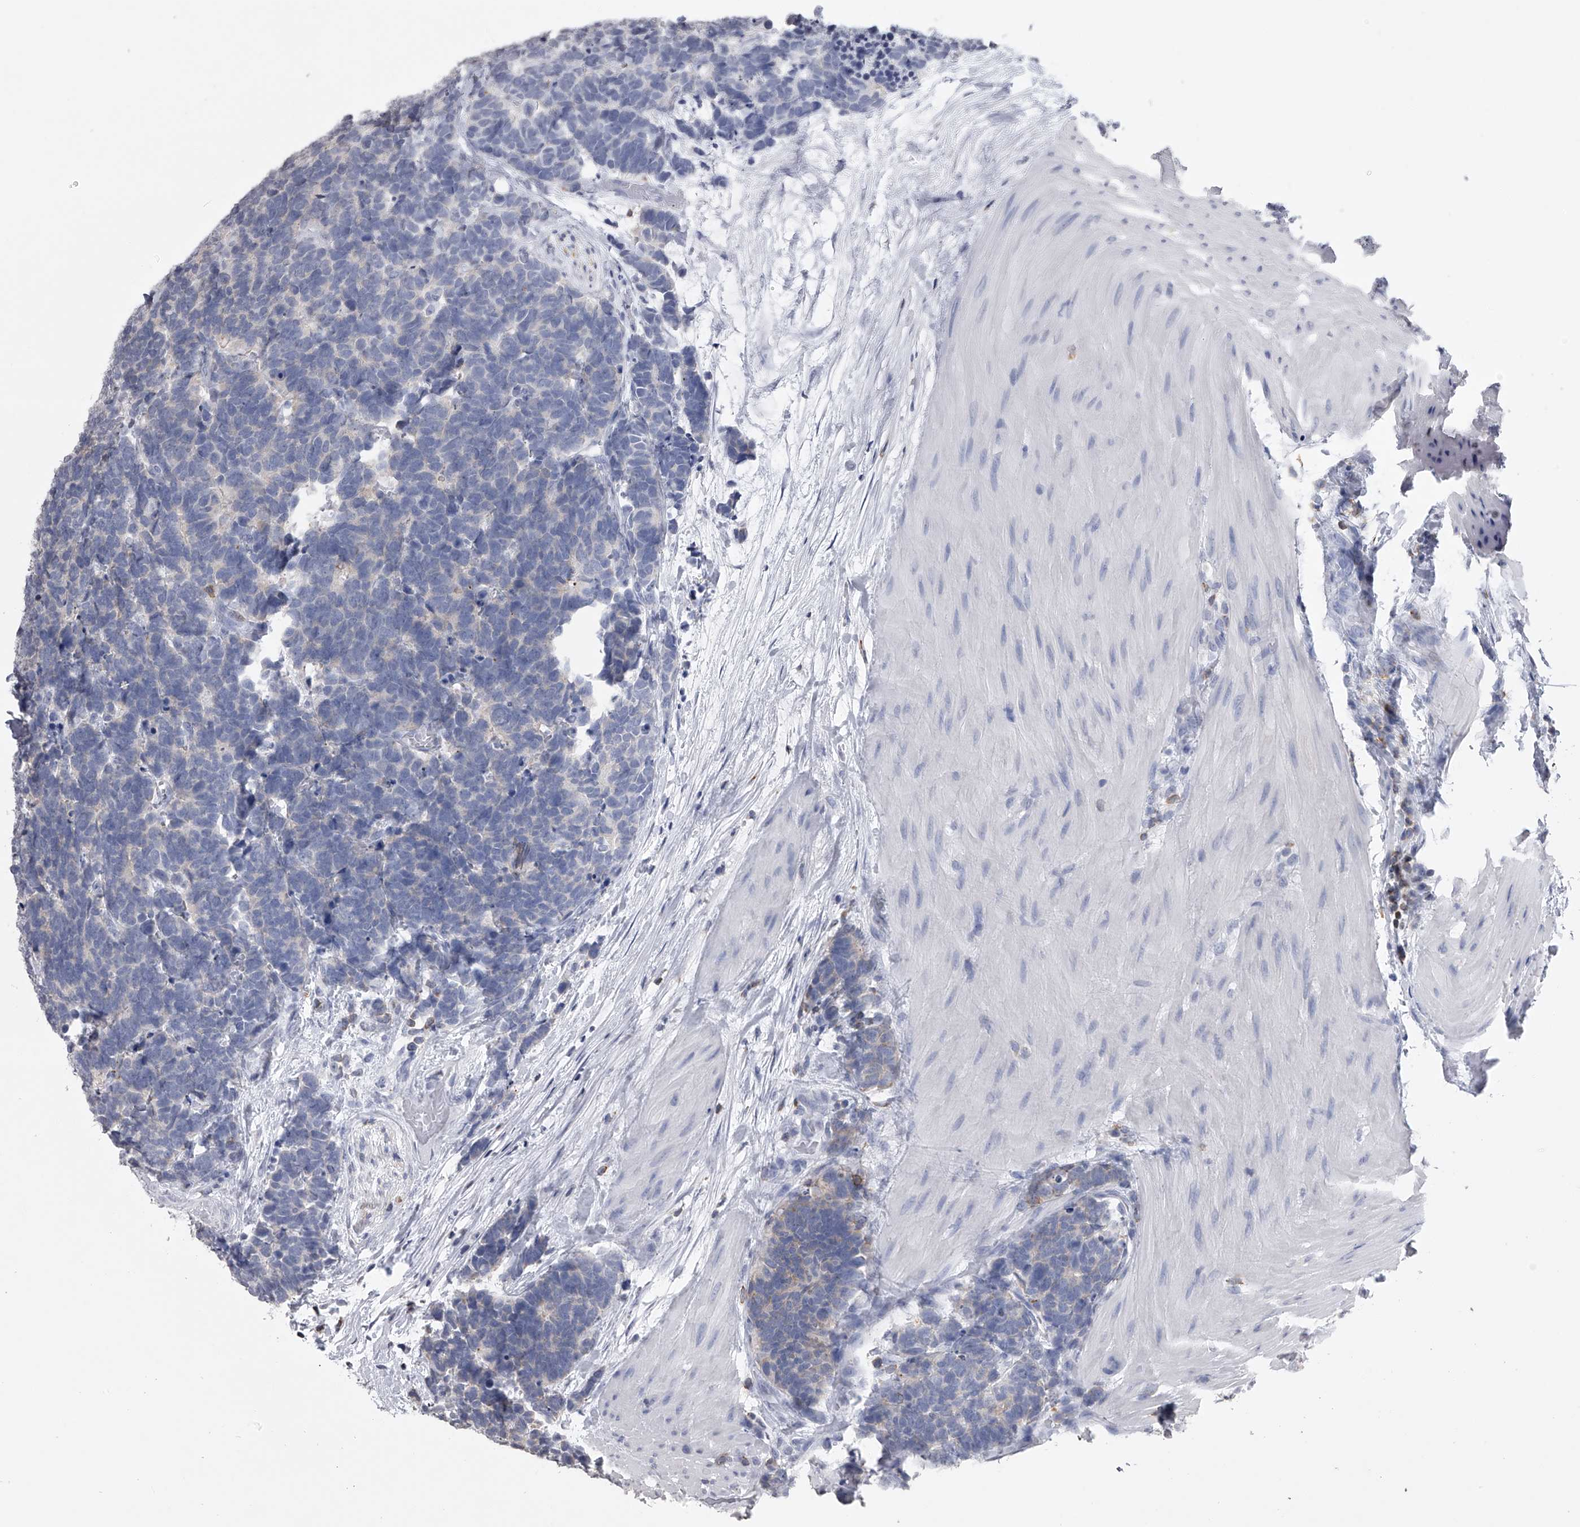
{"staining": {"intensity": "negative", "quantity": "none", "location": "none"}, "tissue": "carcinoid", "cell_type": "Tumor cells", "image_type": "cancer", "snomed": [{"axis": "morphology", "description": "Carcinoma, NOS"}, {"axis": "morphology", "description": "Carcinoid, malignant, NOS"}, {"axis": "topography", "description": "Urinary bladder"}], "caption": "Immunohistochemical staining of carcinoid demonstrates no significant positivity in tumor cells.", "gene": "TASP1", "patient": {"sex": "male", "age": 57}}